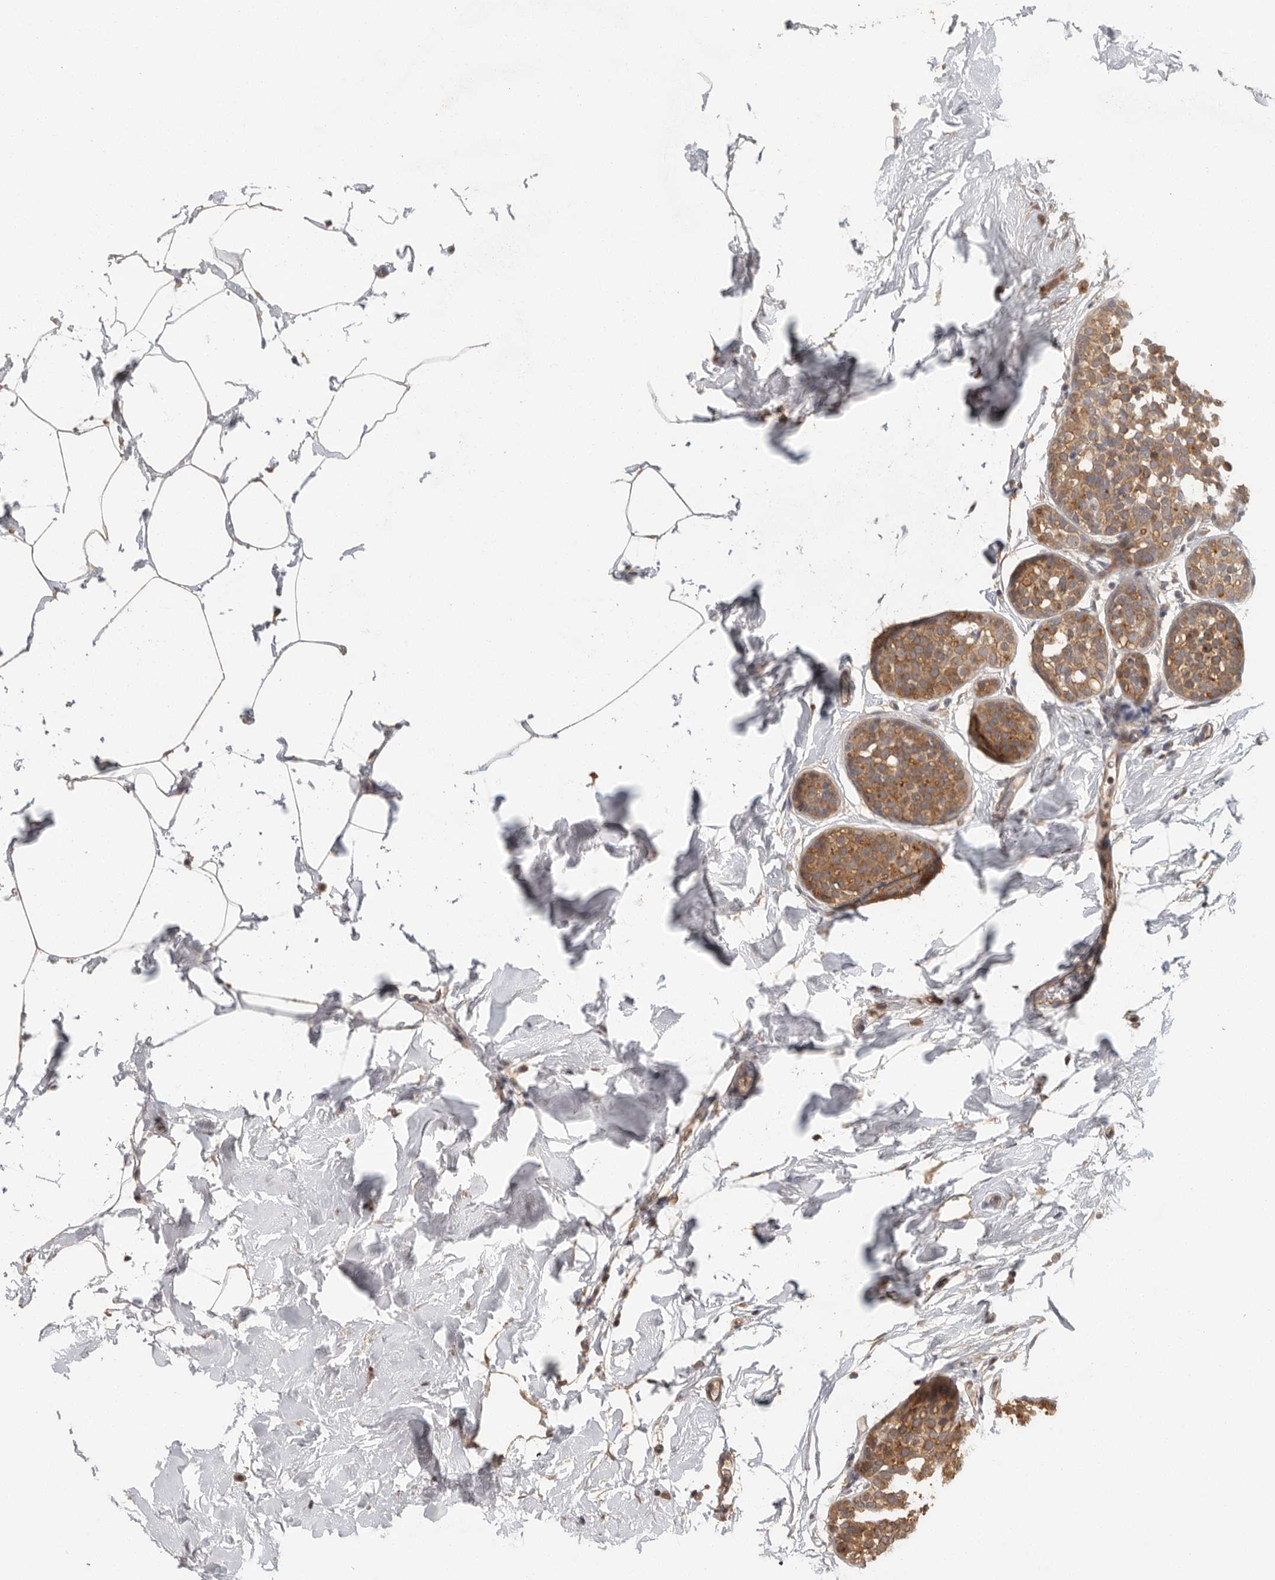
{"staining": {"intensity": "moderate", "quantity": ">75%", "location": "cytoplasmic/membranous"}, "tissue": "breast cancer", "cell_type": "Tumor cells", "image_type": "cancer", "snomed": [{"axis": "morphology", "description": "Duct carcinoma"}, {"axis": "topography", "description": "Breast"}], "caption": "The immunohistochemical stain highlights moderate cytoplasmic/membranous positivity in tumor cells of breast cancer tissue.", "gene": "BAIAP2", "patient": {"sex": "female", "age": 55}}